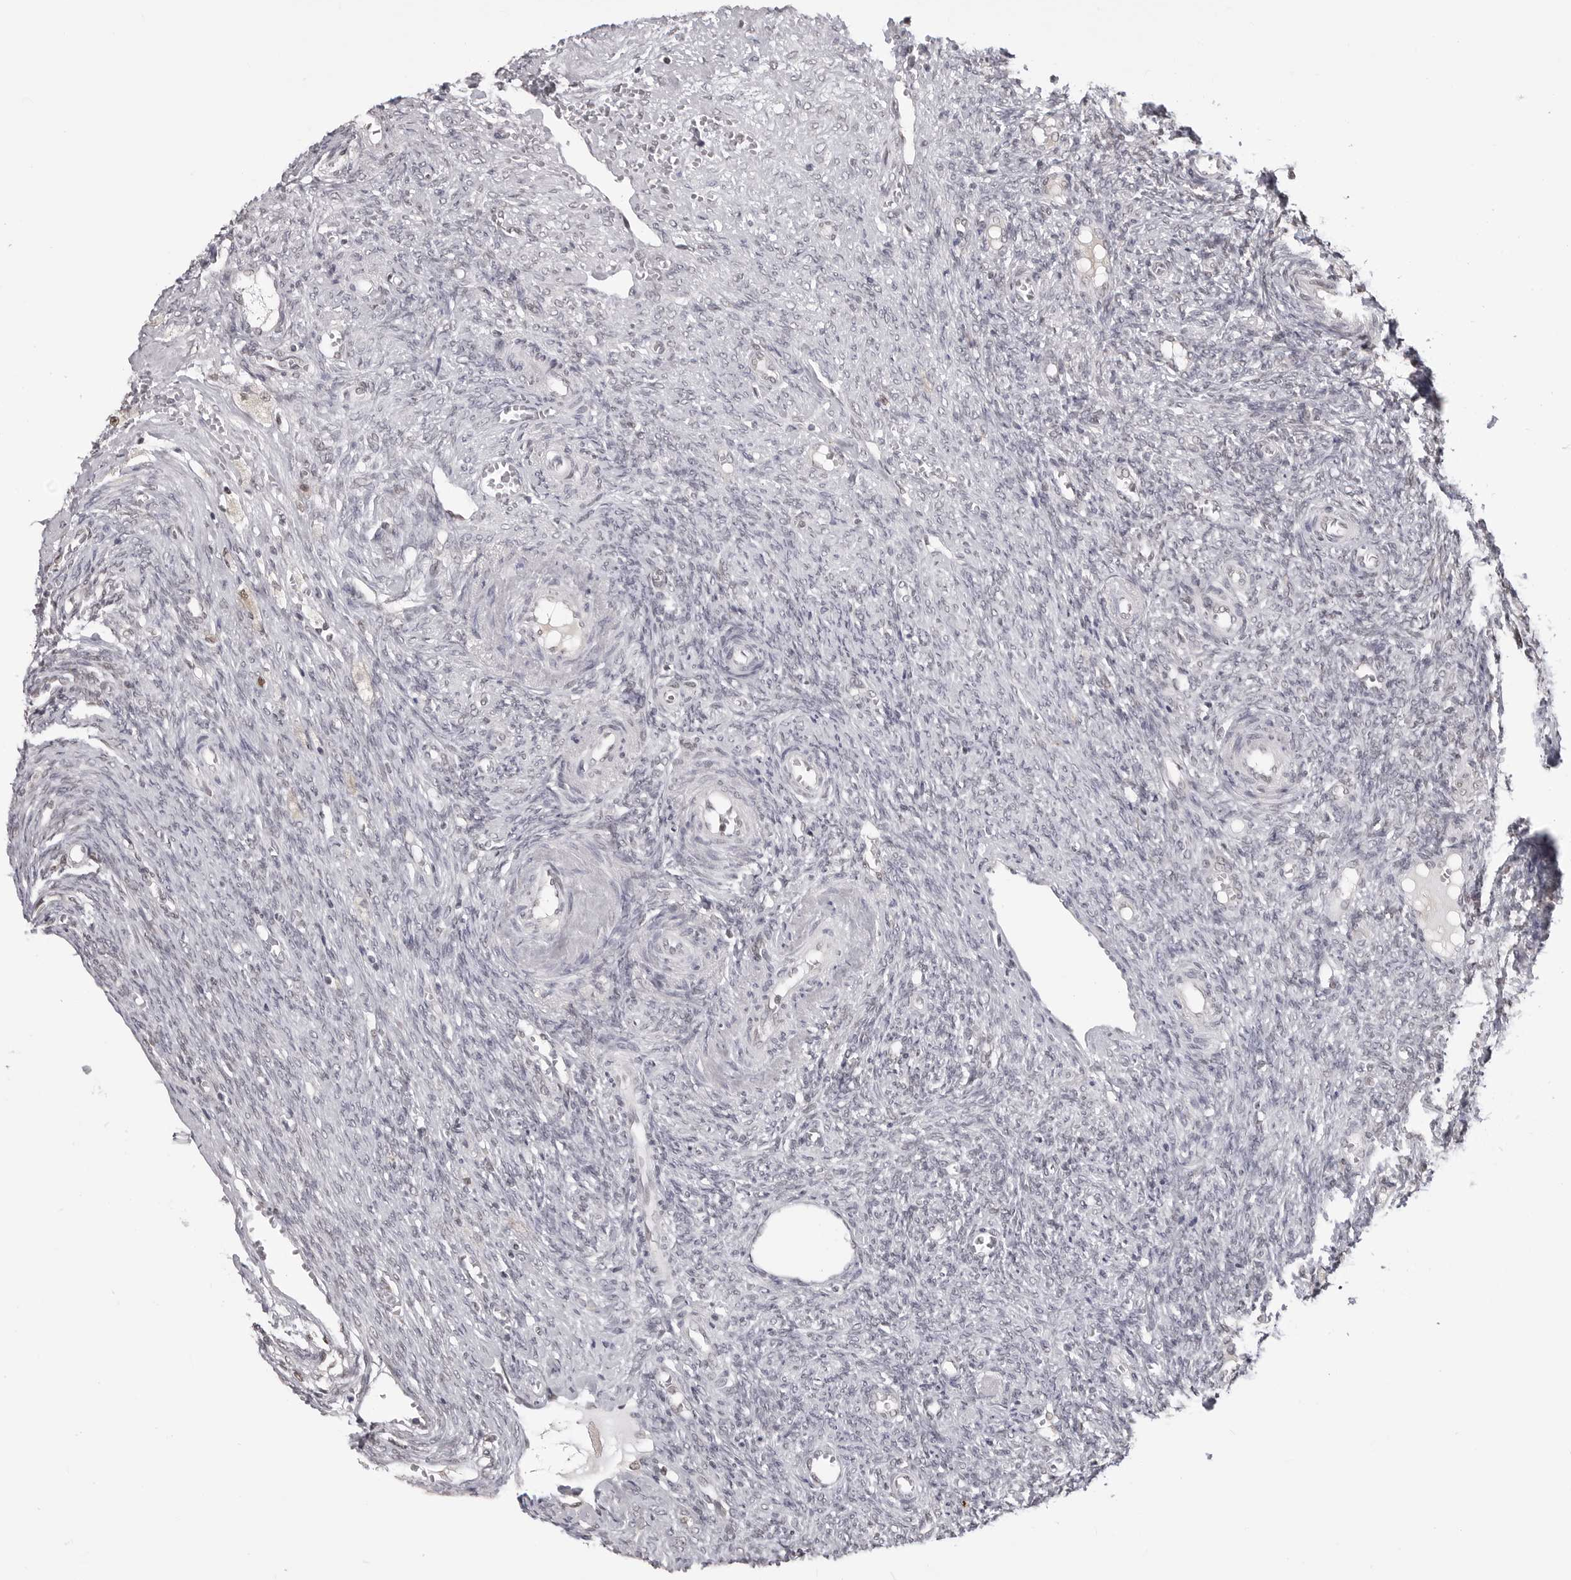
{"staining": {"intensity": "weak", "quantity": "<25%", "location": "nuclear"}, "tissue": "ovary", "cell_type": "Ovarian stroma cells", "image_type": "normal", "snomed": [{"axis": "morphology", "description": "Normal tissue, NOS"}, {"axis": "topography", "description": "Ovary"}], "caption": "This is an immunohistochemistry (IHC) image of benign ovary. There is no expression in ovarian stroma cells.", "gene": "PHF3", "patient": {"sex": "female", "age": 41}}